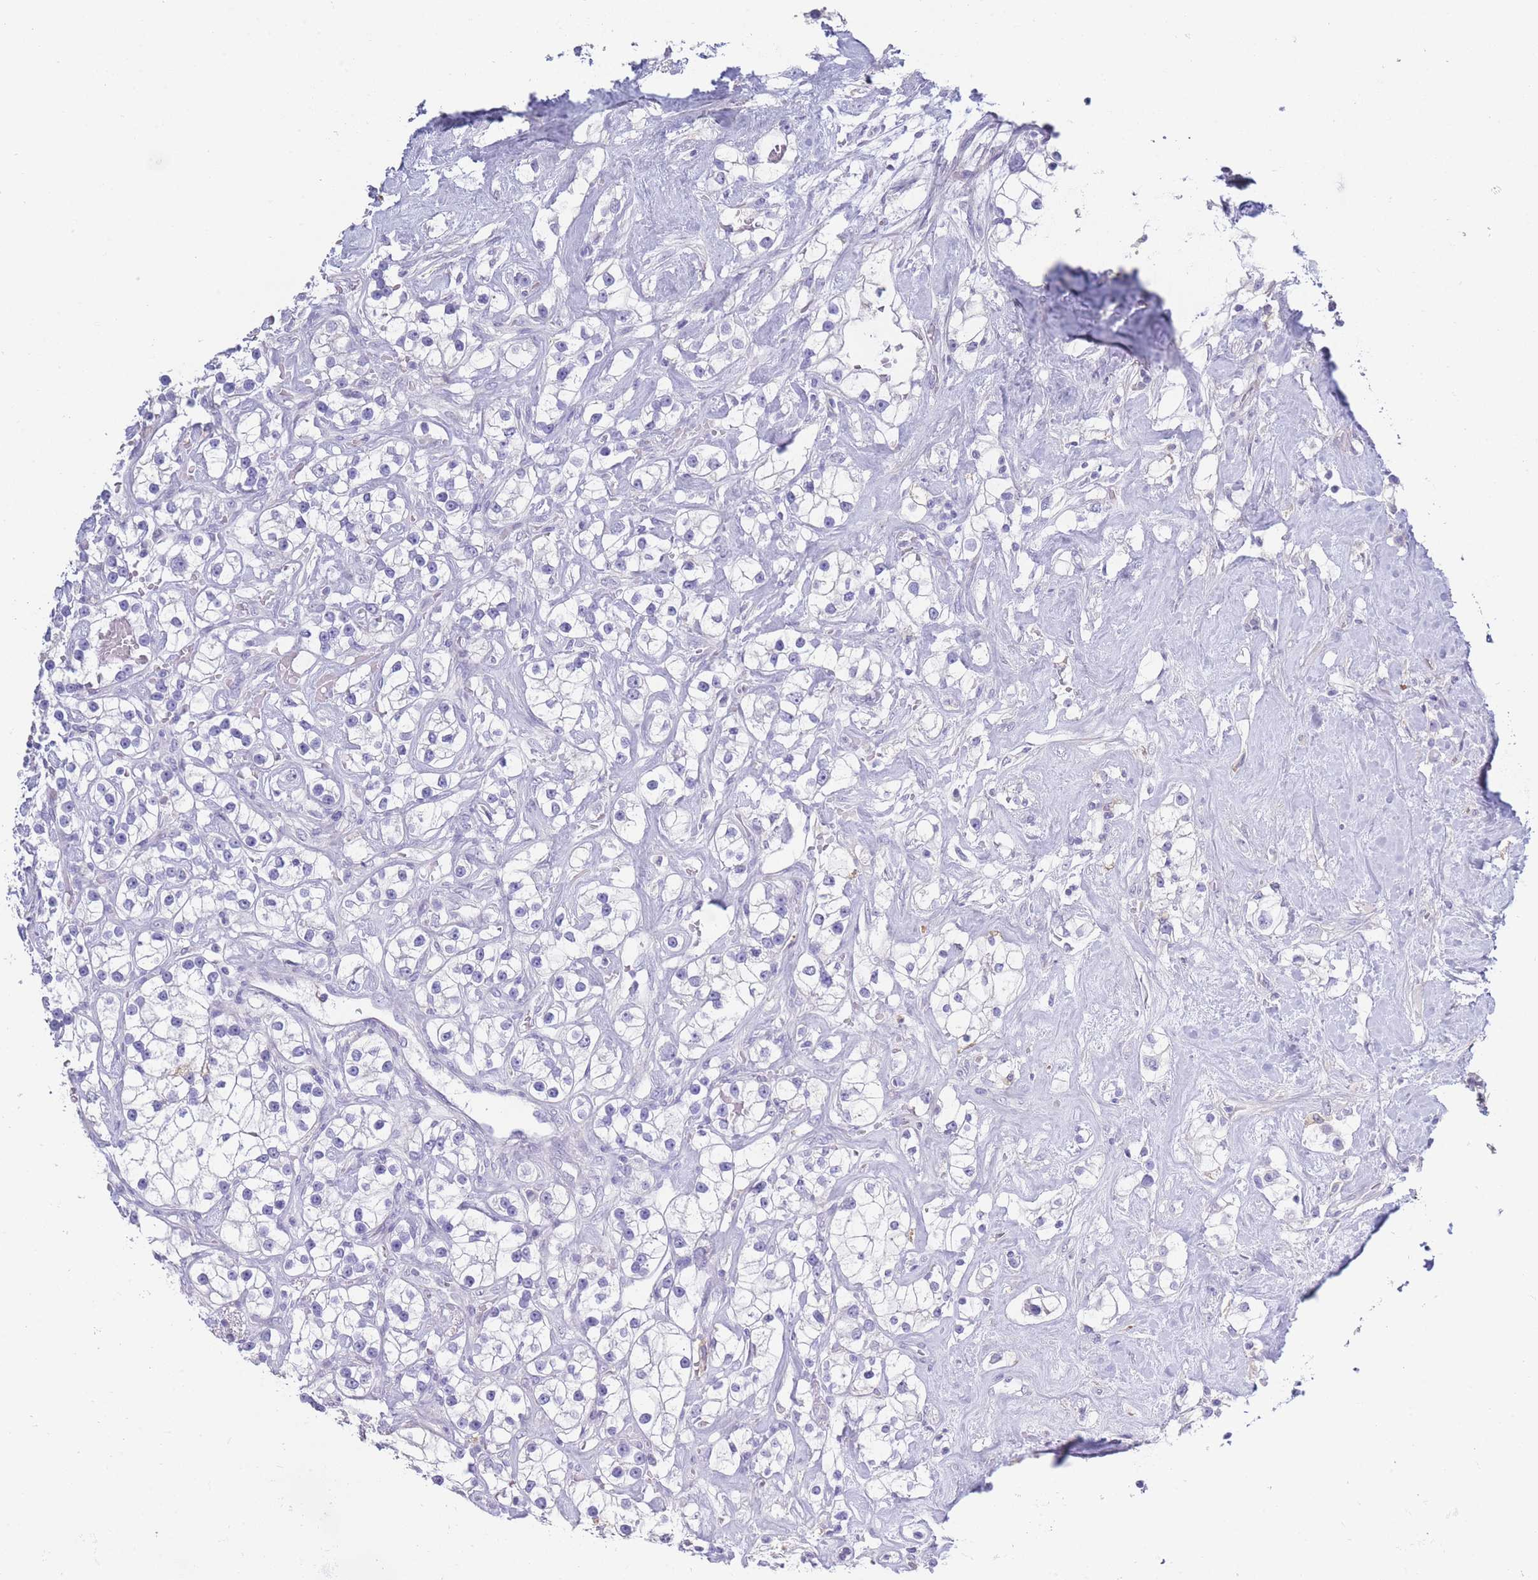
{"staining": {"intensity": "negative", "quantity": "none", "location": "none"}, "tissue": "renal cancer", "cell_type": "Tumor cells", "image_type": "cancer", "snomed": [{"axis": "morphology", "description": "Adenocarcinoma, NOS"}, {"axis": "topography", "description": "Kidney"}], "caption": "High magnification brightfield microscopy of renal adenocarcinoma stained with DAB (brown) and counterstained with hematoxylin (blue): tumor cells show no significant staining.", "gene": "CD37", "patient": {"sex": "male", "age": 77}}